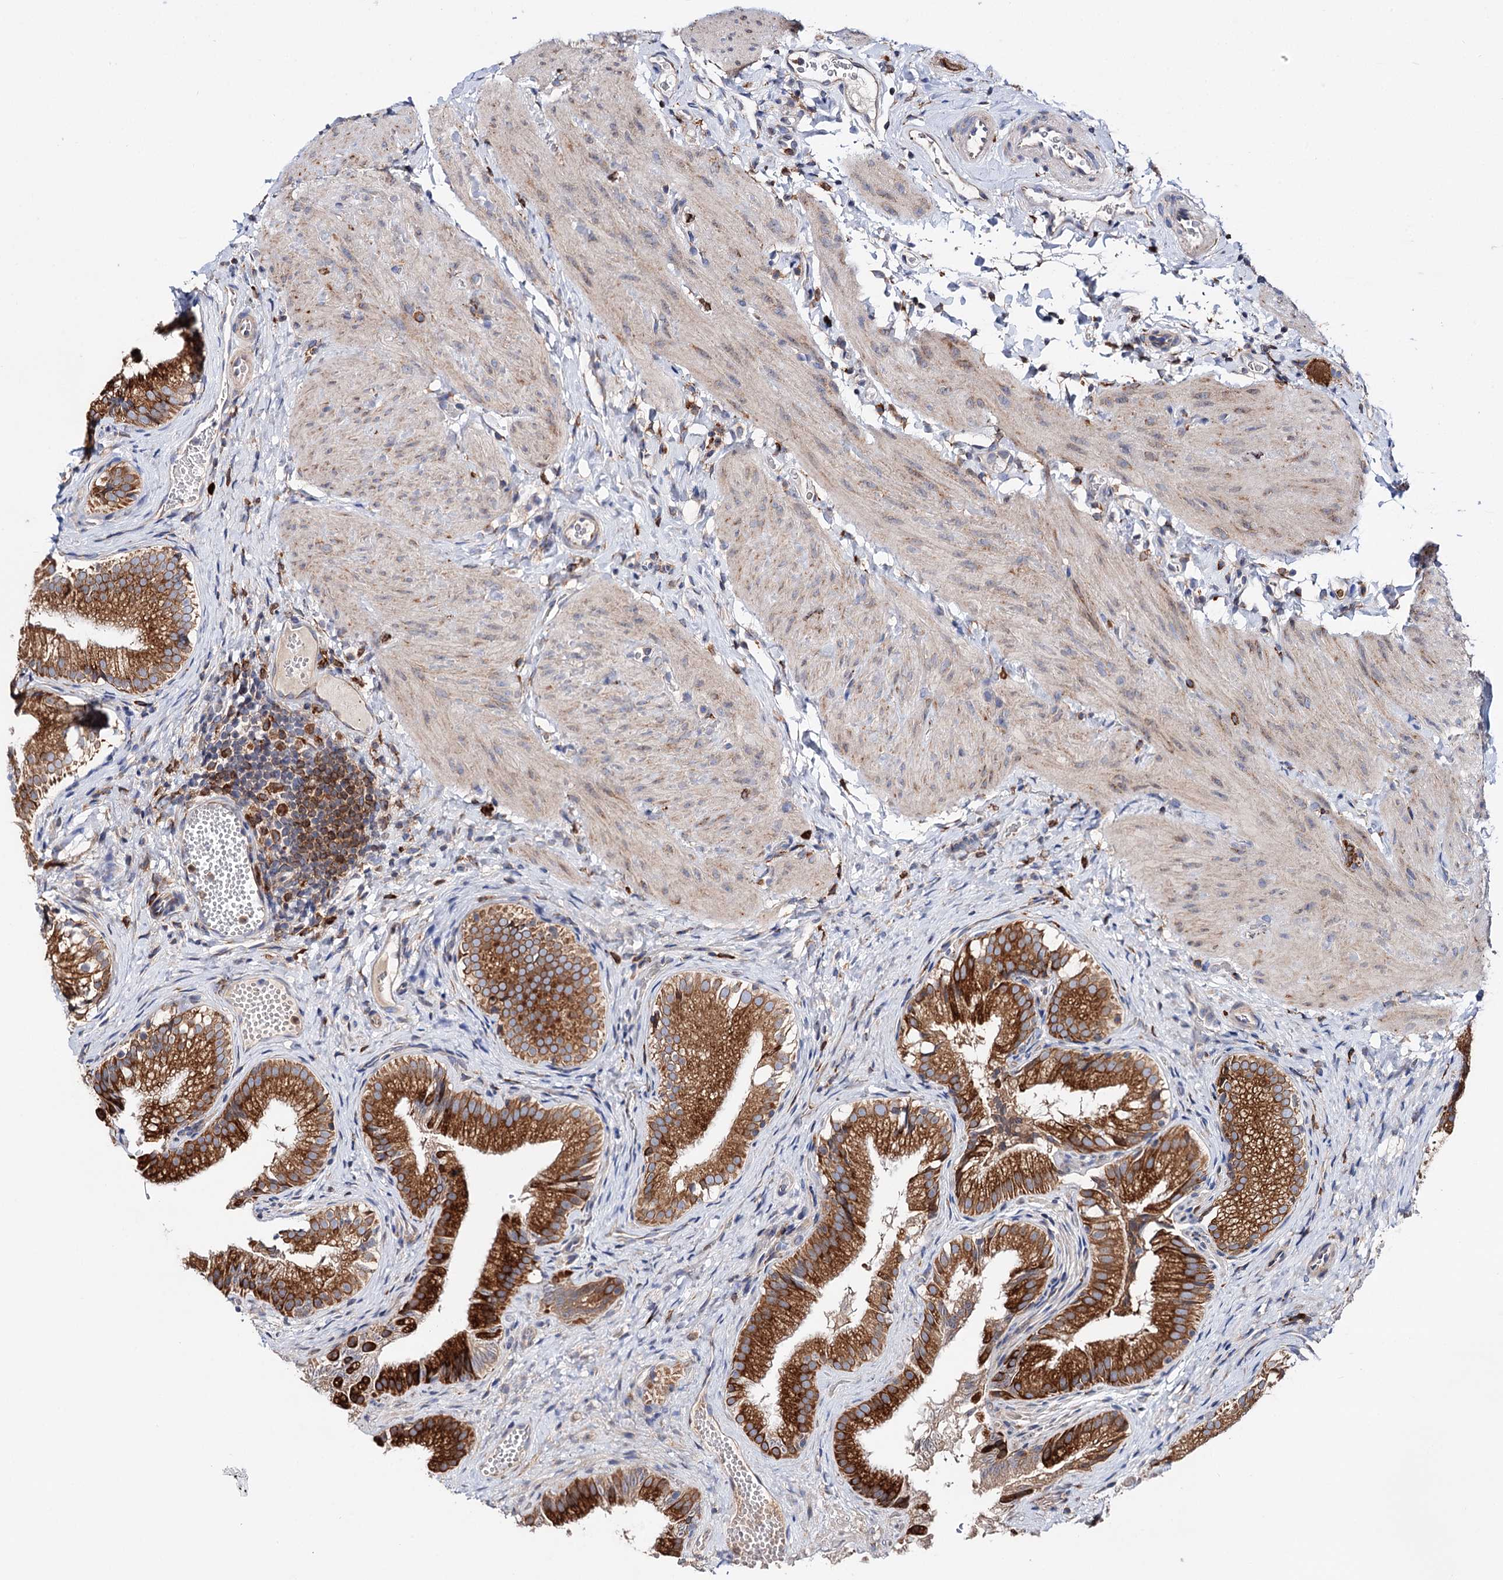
{"staining": {"intensity": "strong", "quantity": ">75%", "location": "cytoplasmic/membranous"}, "tissue": "gallbladder", "cell_type": "Glandular cells", "image_type": "normal", "snomed": [{"axis": "morphology", "description": "Normal tissue, NOS"}, {"axis": "topography", "description": "Gallbladder"}], "caption": "A micrograph of human gallbladder stained for a protein demonstrates strong cytoplasmic/membranous brown staining in glandular cells. The staining is performed using DAB (3,3'-diaminobenzidine) brown chromogen to label protein expression. The nuclei are counter-stained blue using hematoxylin.", "gene": "ERP29", "patient": {"sex": "female", "age": 30}}